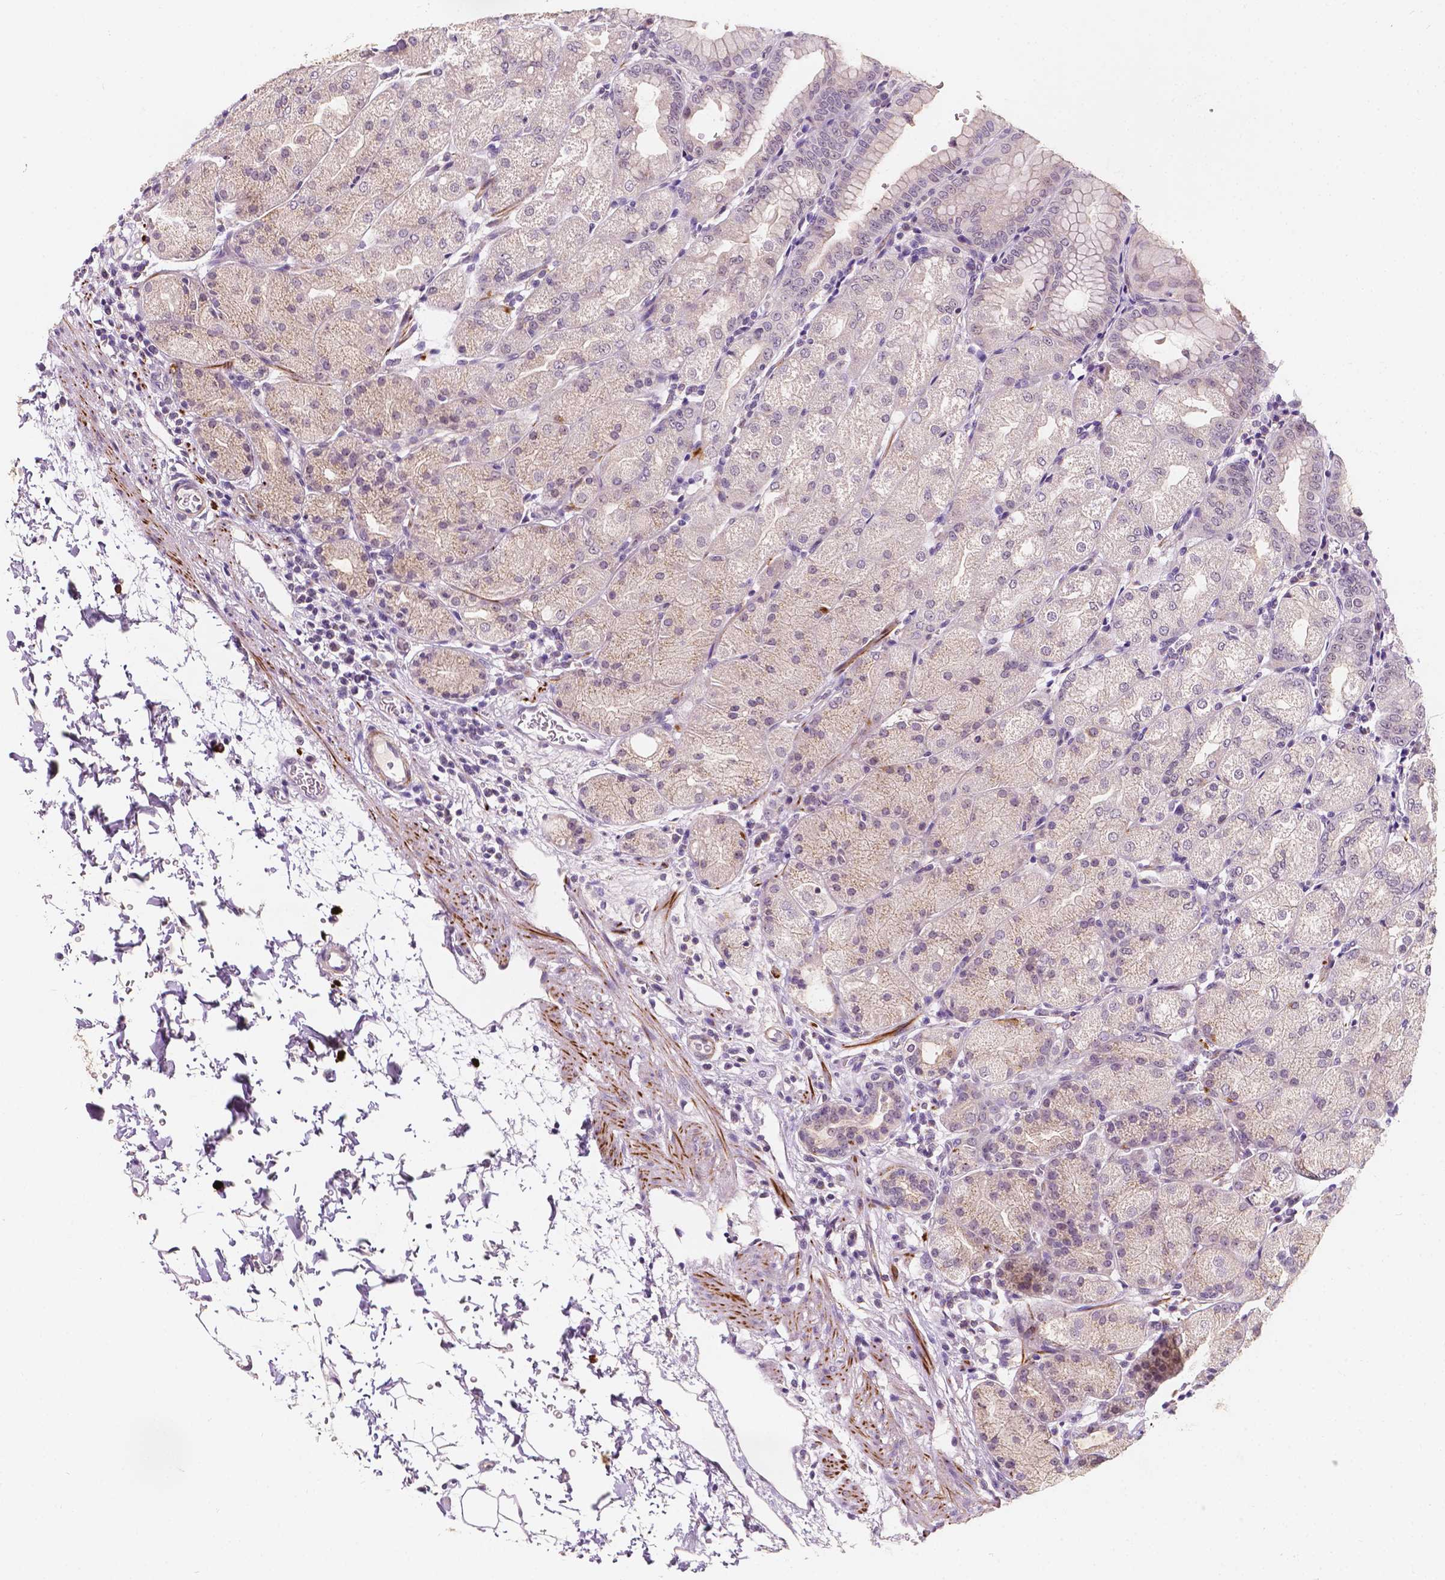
{"staining": {"intensity": "weak", "quantity": "<25%", "location": "cytoplasmic/membranous"}, "tissue": "stomach", "cell_type": "Glandular cells", "image_type": "normal", "snomed": [{"axis": "morphology", "description": "Normal tissue, NOS"}, {"axis": "topography", "description": "Stomach, upper"}, {"axis": "topography", "description": "Stomach"}, {"axis": "topography", "description": "Stomach, lower"}], "caption": "Immunohistochemistry (IHC) image of normal stomach: human stomach stained with DAB displays no significant protein expression in glandular cells.", "gene": "SIRT2", "patient": {"sex": "male", "age": 62}}